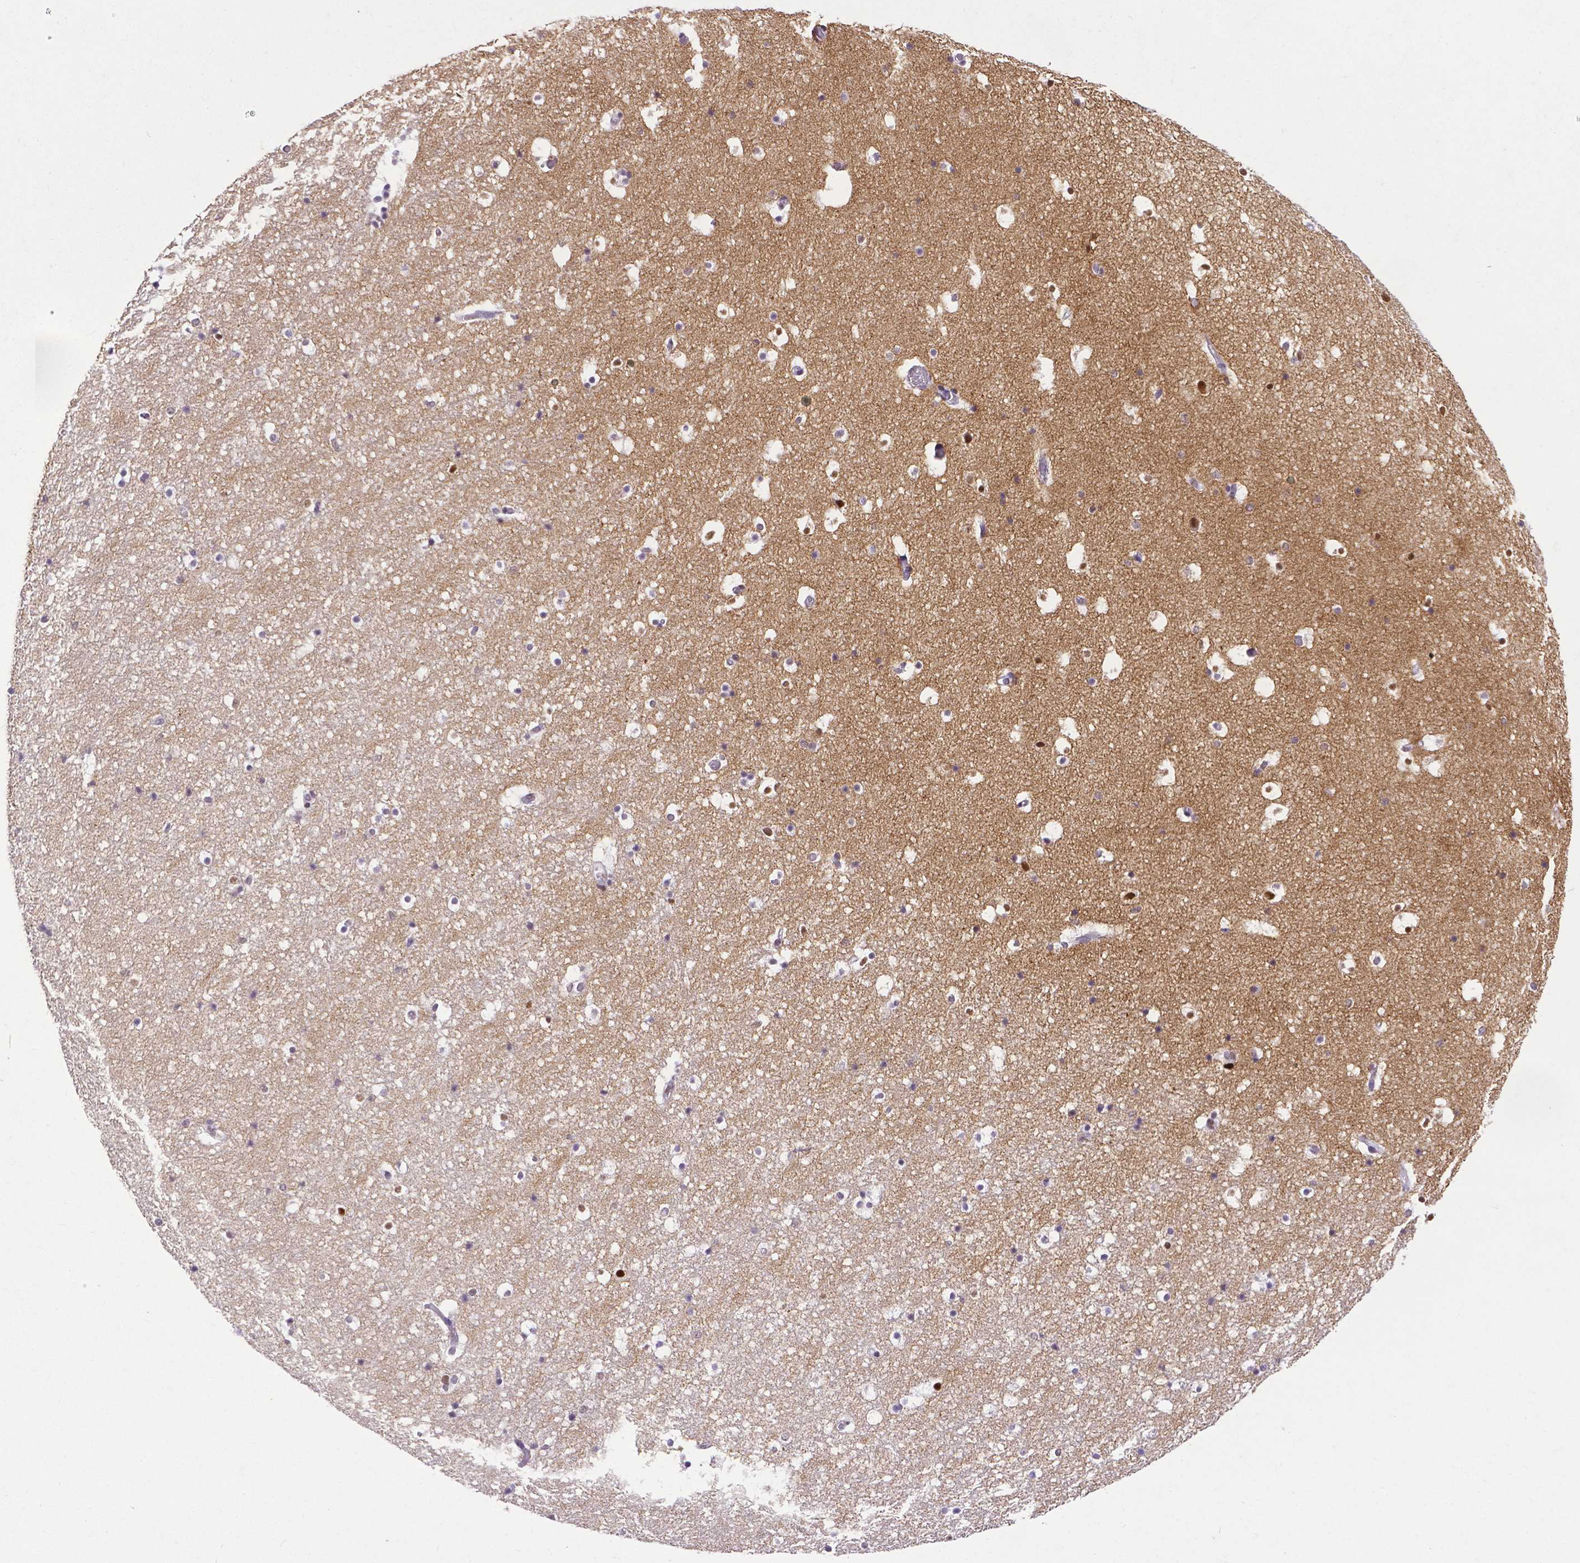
{"staining": {"intensity": "negative", "quantity": "none", "location": "none"}, "tissue": "hippocampus", "cell_type": "Glial cells", "image_type": "normal", "snomed": [{"axis": "morphology", "description": "Normal tissue, NOS"}, {"axis": "topography", "description": "Hippocampus"}], "caption": "A micrograph of hippocampus stained for a protein exhibits no brown staining in glial cells.", "gene": "ATRX", "patient": {"sex": "male", "age": 26}}